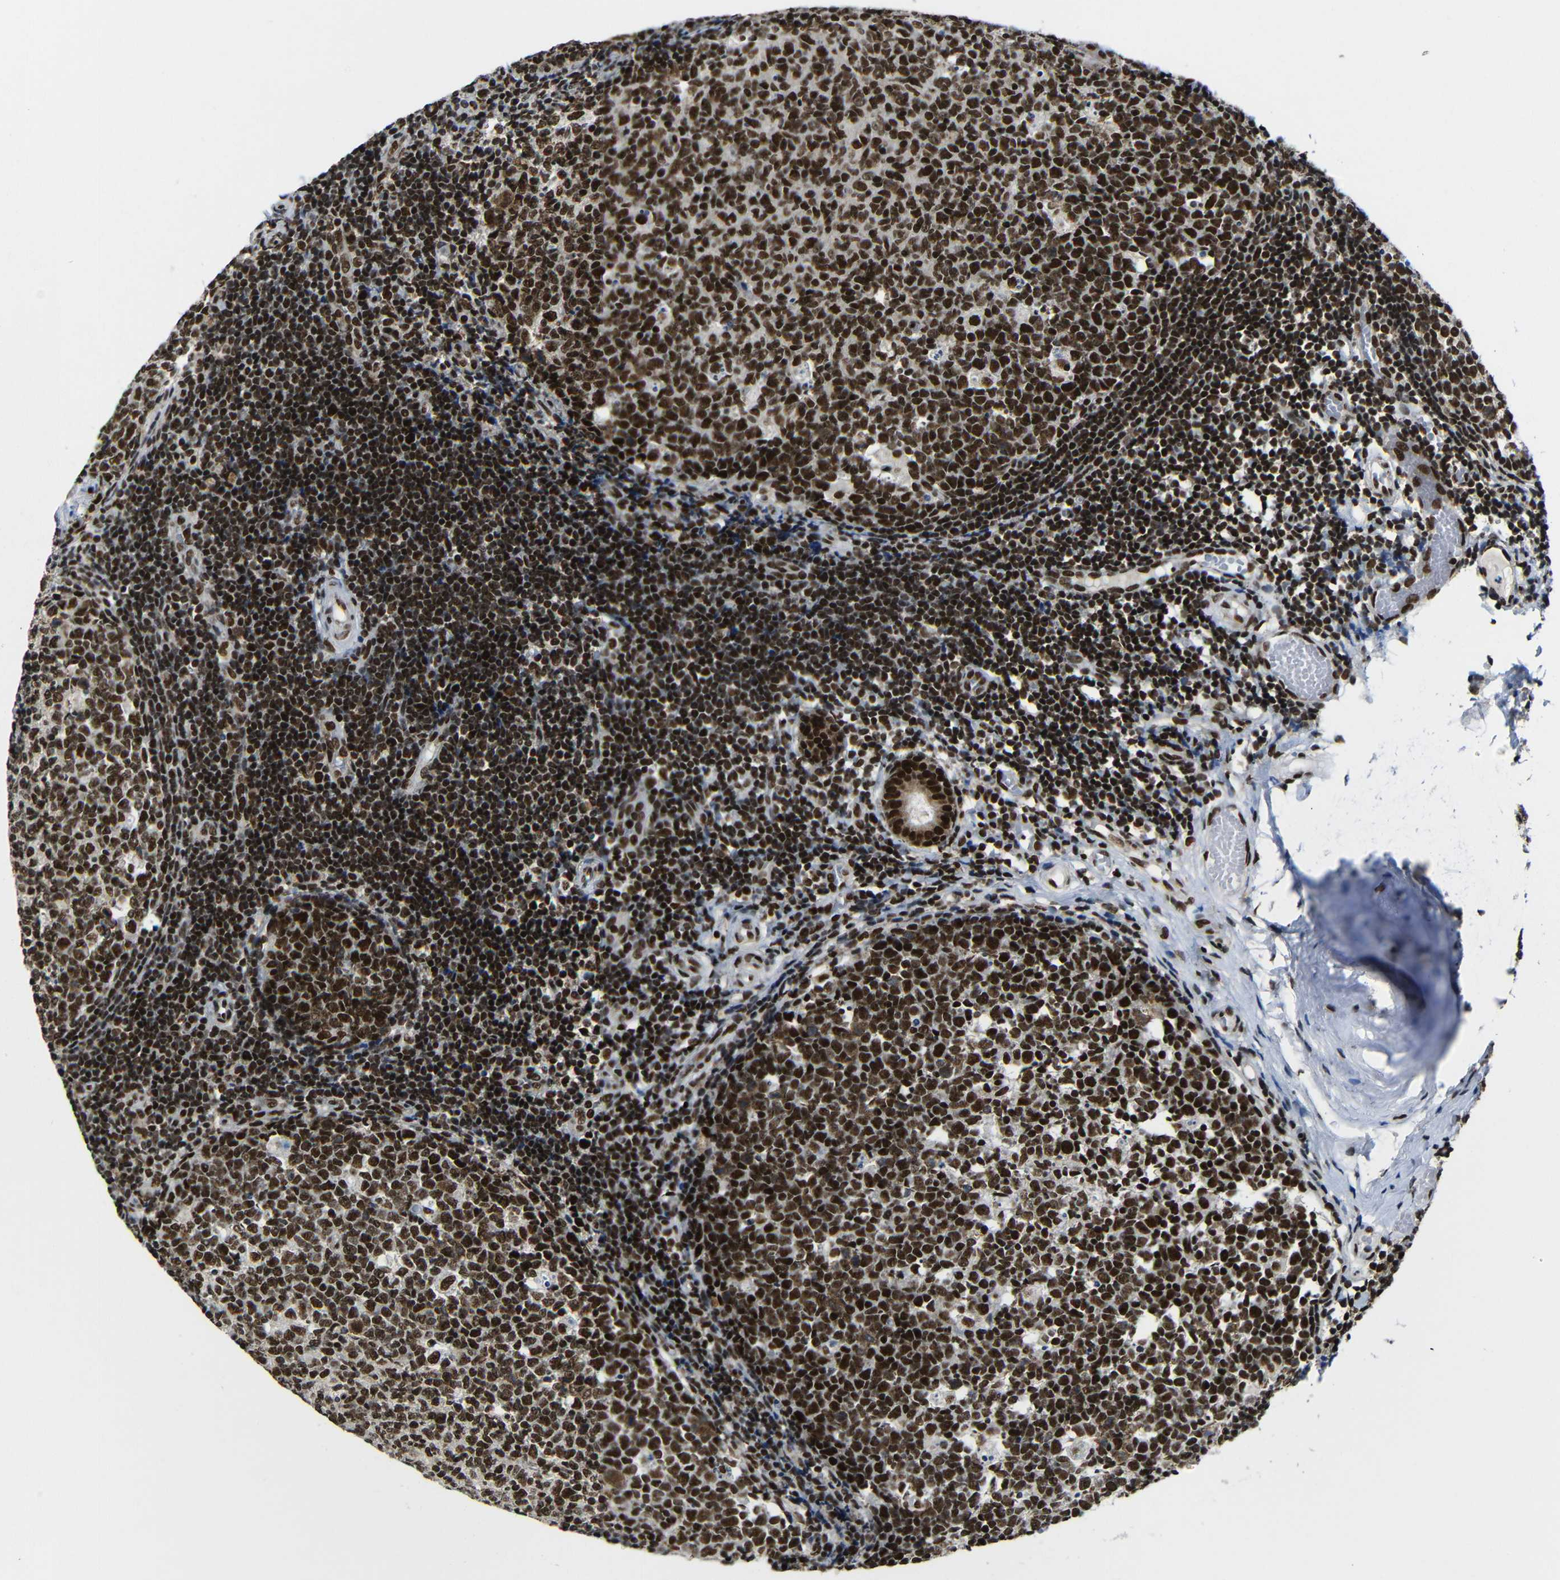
{"staining": {"intensity": "strong", "quantity": ">75%", "location": "nuclear"}, "tissue": "tonsil", "cell_type": "Germinal center cells", "image_type": "normal", "snomed": [{"axis": "morphology", "description": "Normal tissue, NOS"}, {"axis": "topography", "description": "Tonsil"}], "caption": "IHC photomicrograph of unremarkable tonsil stained for a protein (brown), which exhibits high levels of strong nuclear positivity in about >75% of germinal center cells.", "gene": "PTBP1", "patient": {"sex": "female", "age": 19}}